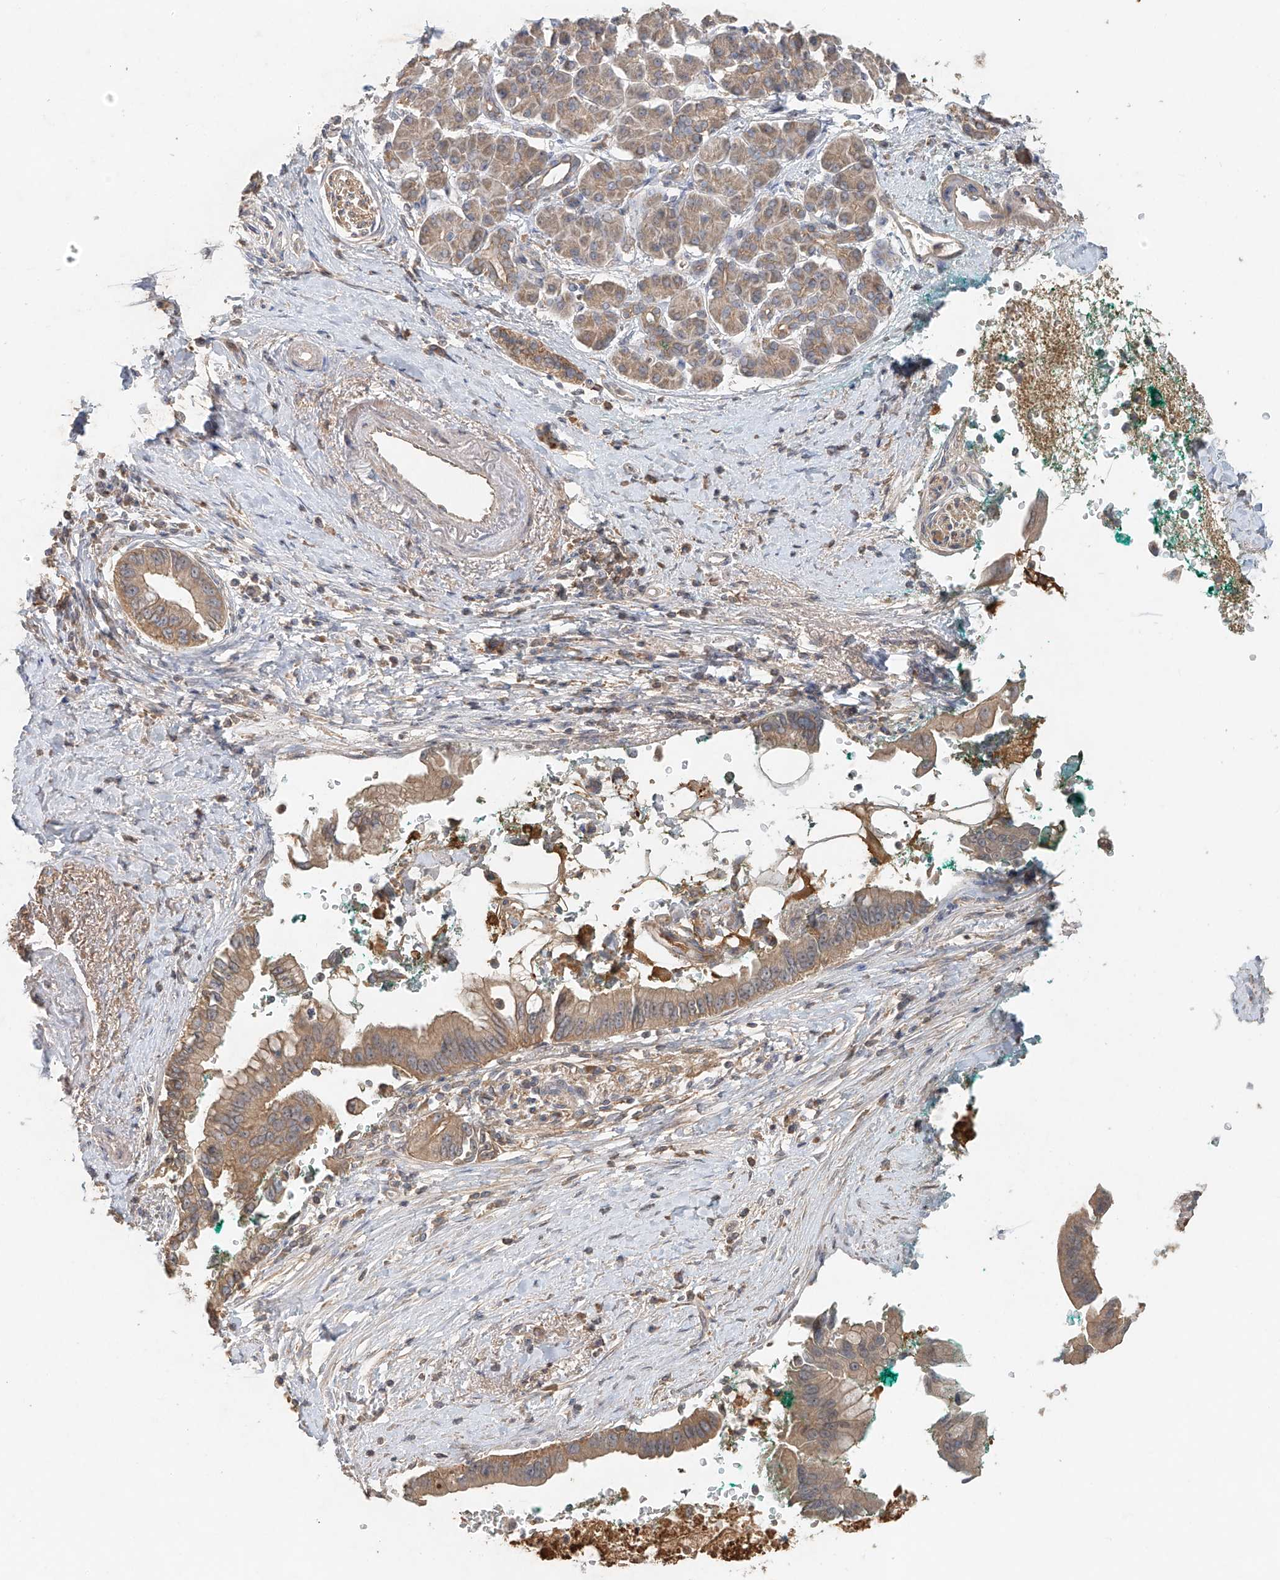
{"staining": {"intensity": "moderate", "quantity": ">75%", "location": "cytoplasmic/membranous"}, "tissue": "pancreatic cancer", "cell_type": "Tumor cells", "image_type": "cancer", "snomed": [{"axis": "morphology", "description": "Adenocarcinoma, NOS"}, {"axis": "topography", "description": "Pancreas"}], "caption": "A histopathology image of human pancreatic adenocarcinoma stained for a protein demonstrates moderate cytoplasmic/membranous brown staining in tumor cells. The staining is performed using DAB brown chromogen to label protein expression. The nuclei are counter-stained blue using hematoxylin.", "gene": "GNB1L", "patient": {"sex": "male", "age": 78}}